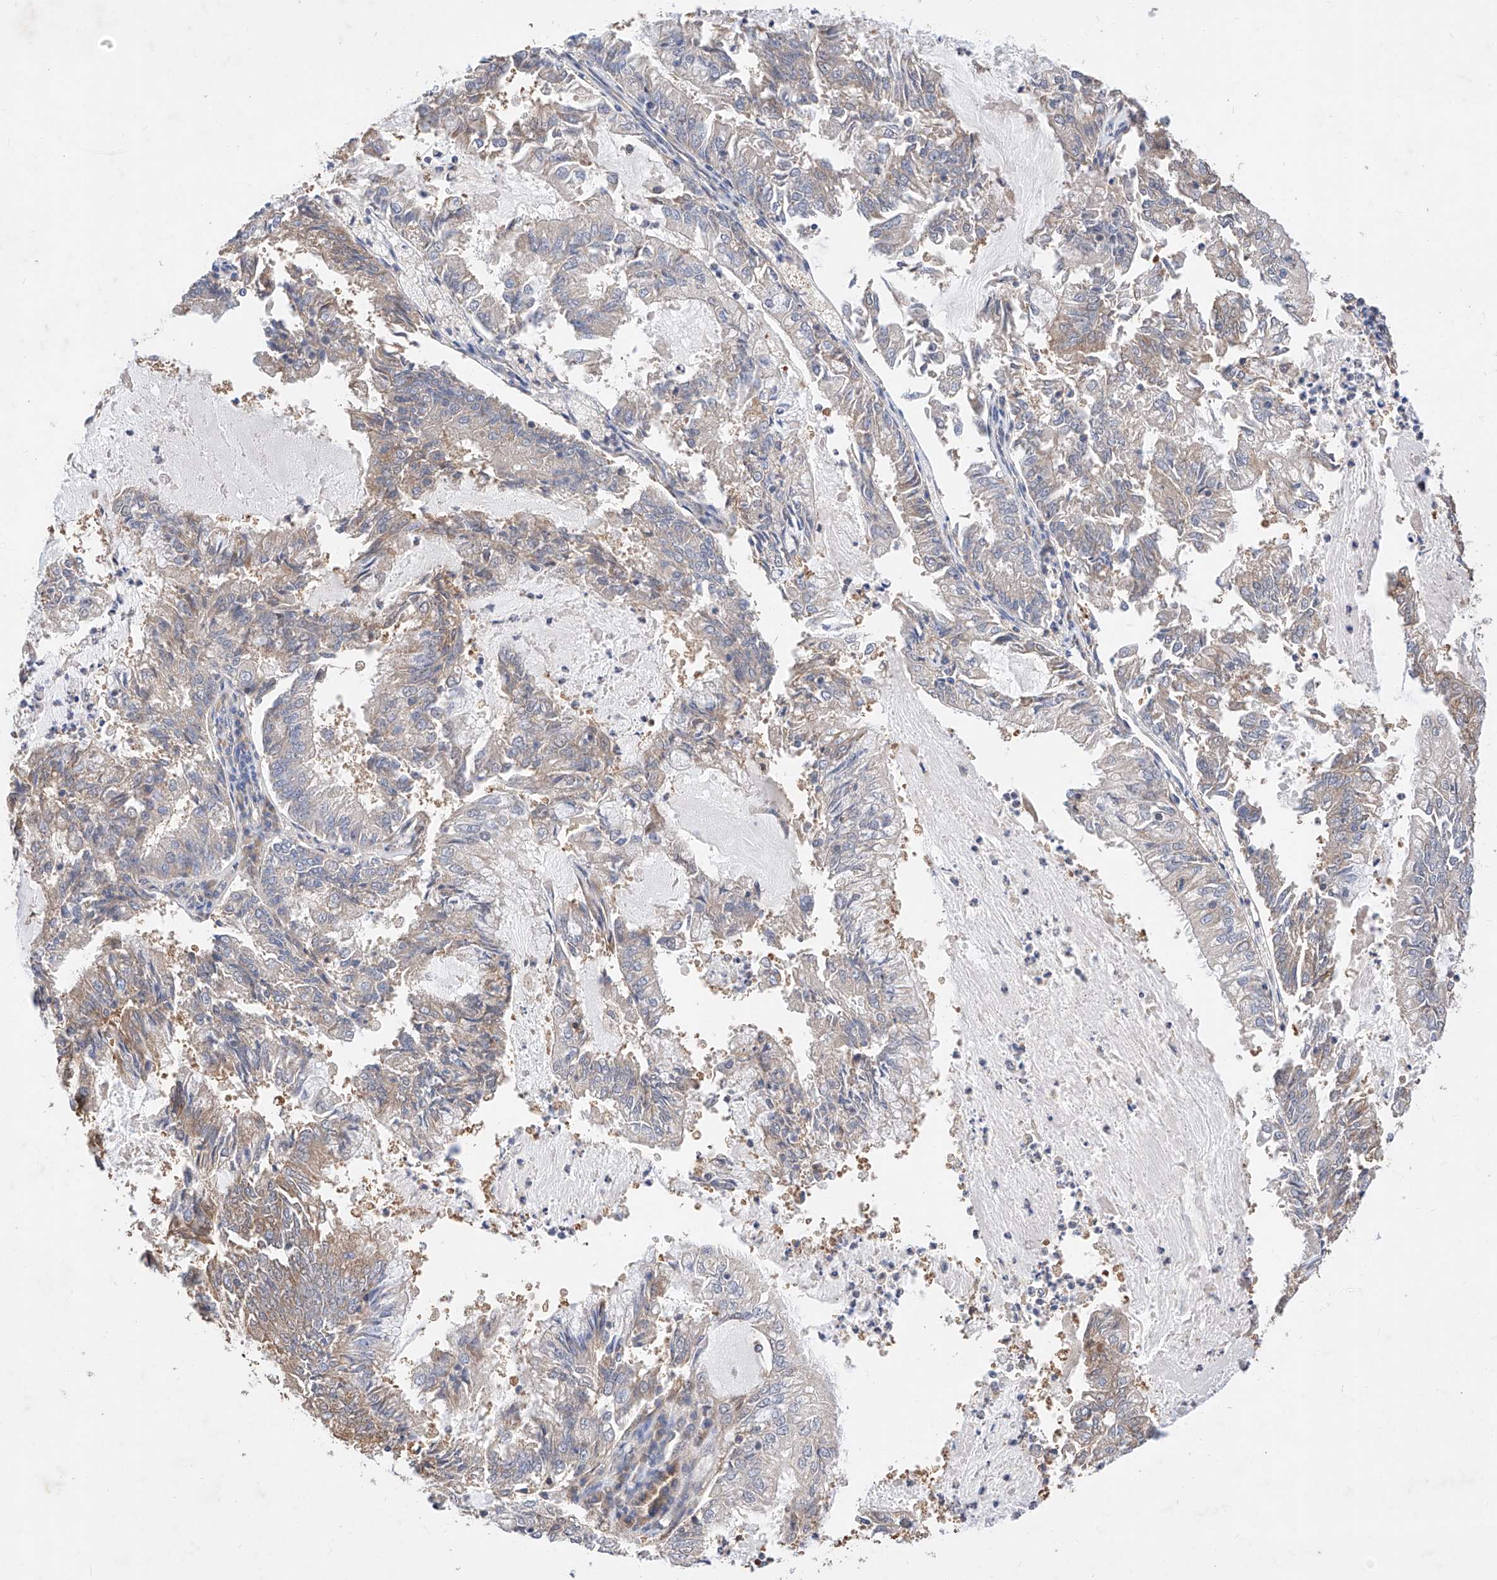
{"staining": {"intensity": "weak", "quantity": "<25%", "location": "cytoplasmic/membranous"}, "tissue": "endometrial cancer", "cell_type": "Tumor cells", "image_type": "cancer", "snomed": [{"axis": "morphology", "description": "Adenocarcinoma, NOS"}, {"axis": "topography", "description": "Endometrium"}], "caption": "Endometrial adenocarcinoma stained for a protein using IHC reveals no positivity tumor cells.", "gene": "ZSCAN4", "patient": {"sex": "female", "age": 57}}